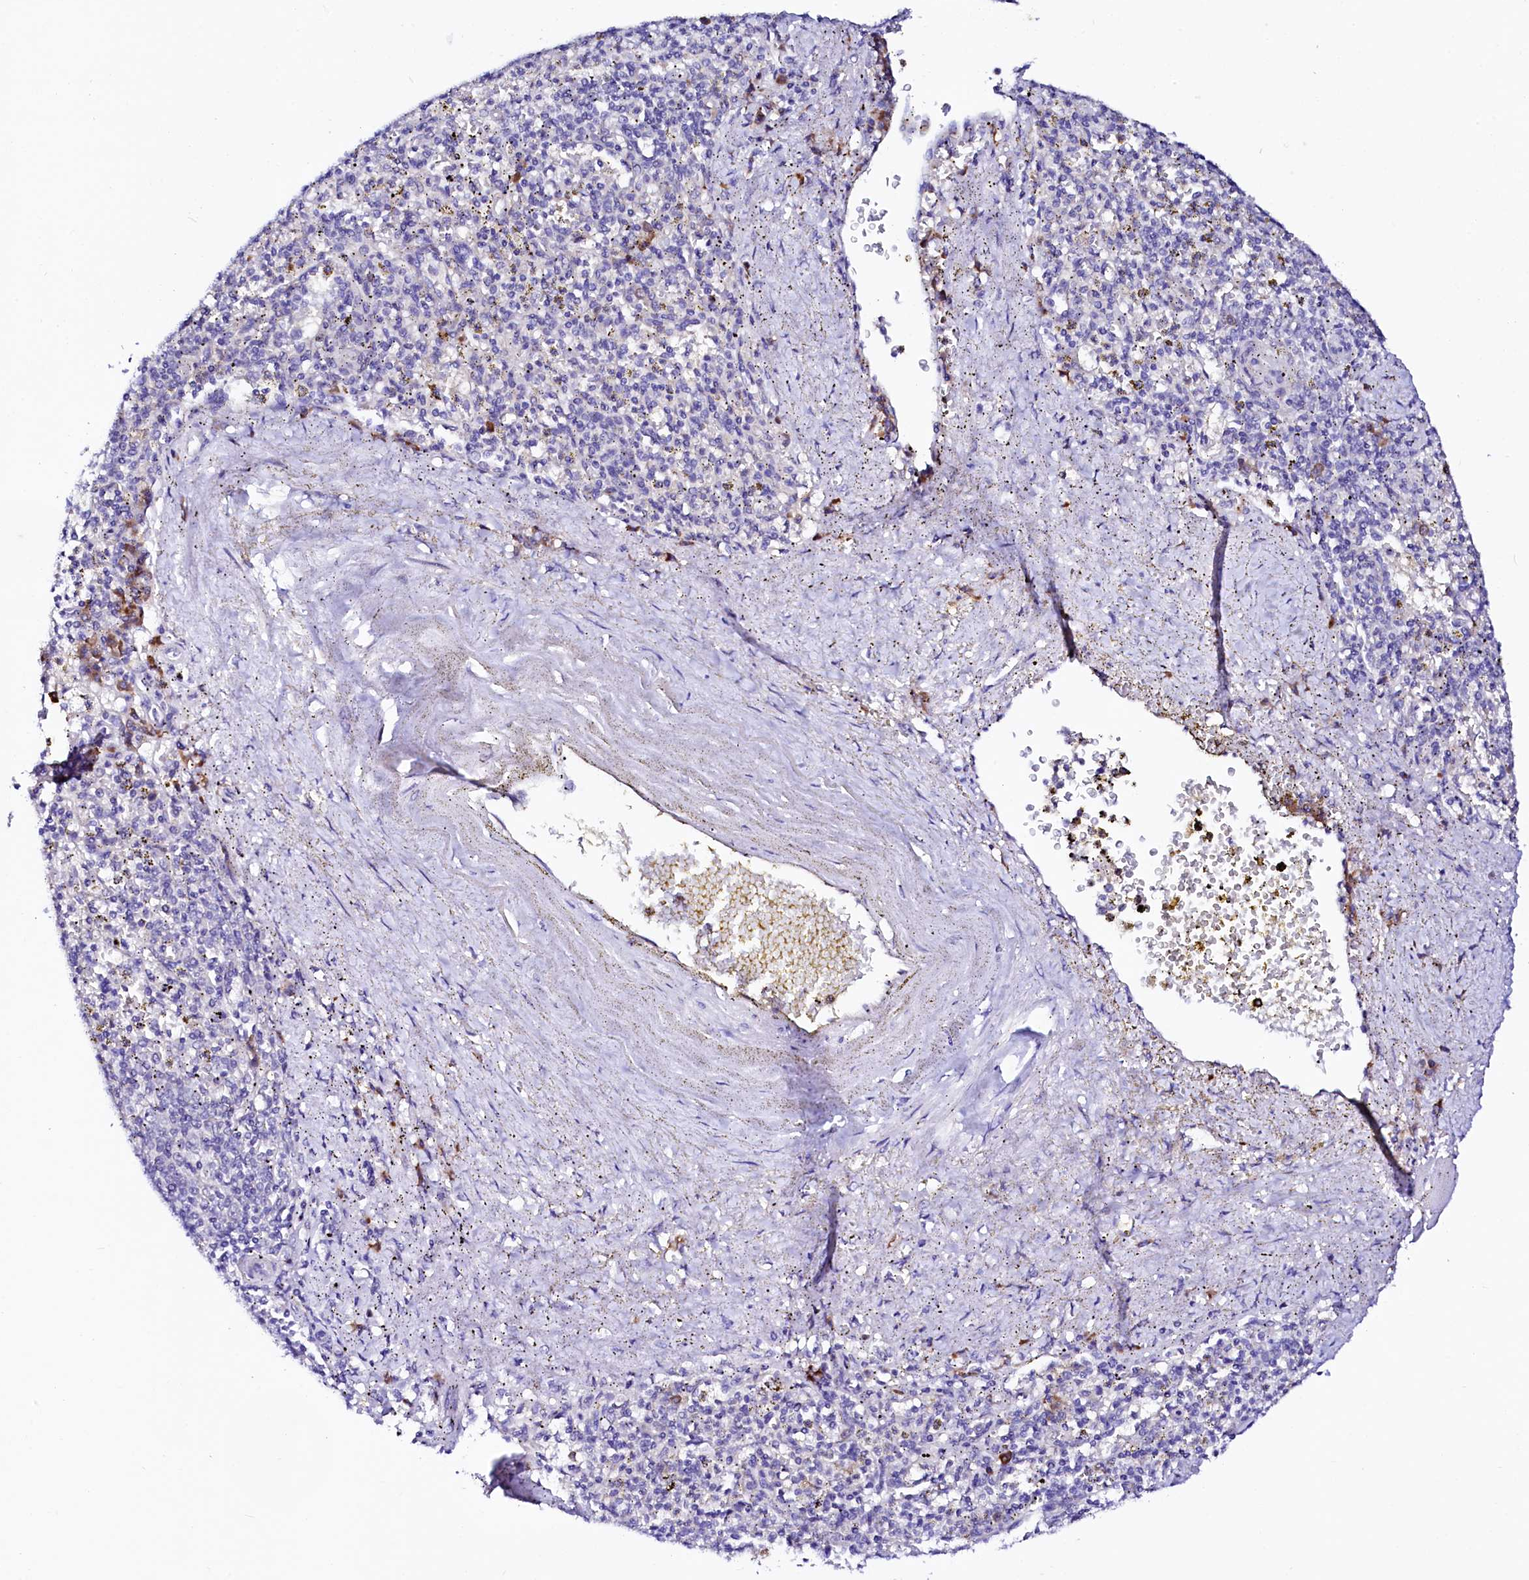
{"staining": {"intensity": "negative", "quantity": "none", "location": "none"}, "tissue": "spleen", "cell_type": "Cells in red pulp", "image_type": "normal", "snomed": [{"axis": "morphology", "description": "Normal tissue, NOS"}, {"axis": "topography", "description": "Spleen"}], "caption": "This is an IHC photomicrograph of benign spleen. There is no positivity in cells in red pulp.", "gene": "BTBD16", "patient": {"sex": "male", "age": 72}}